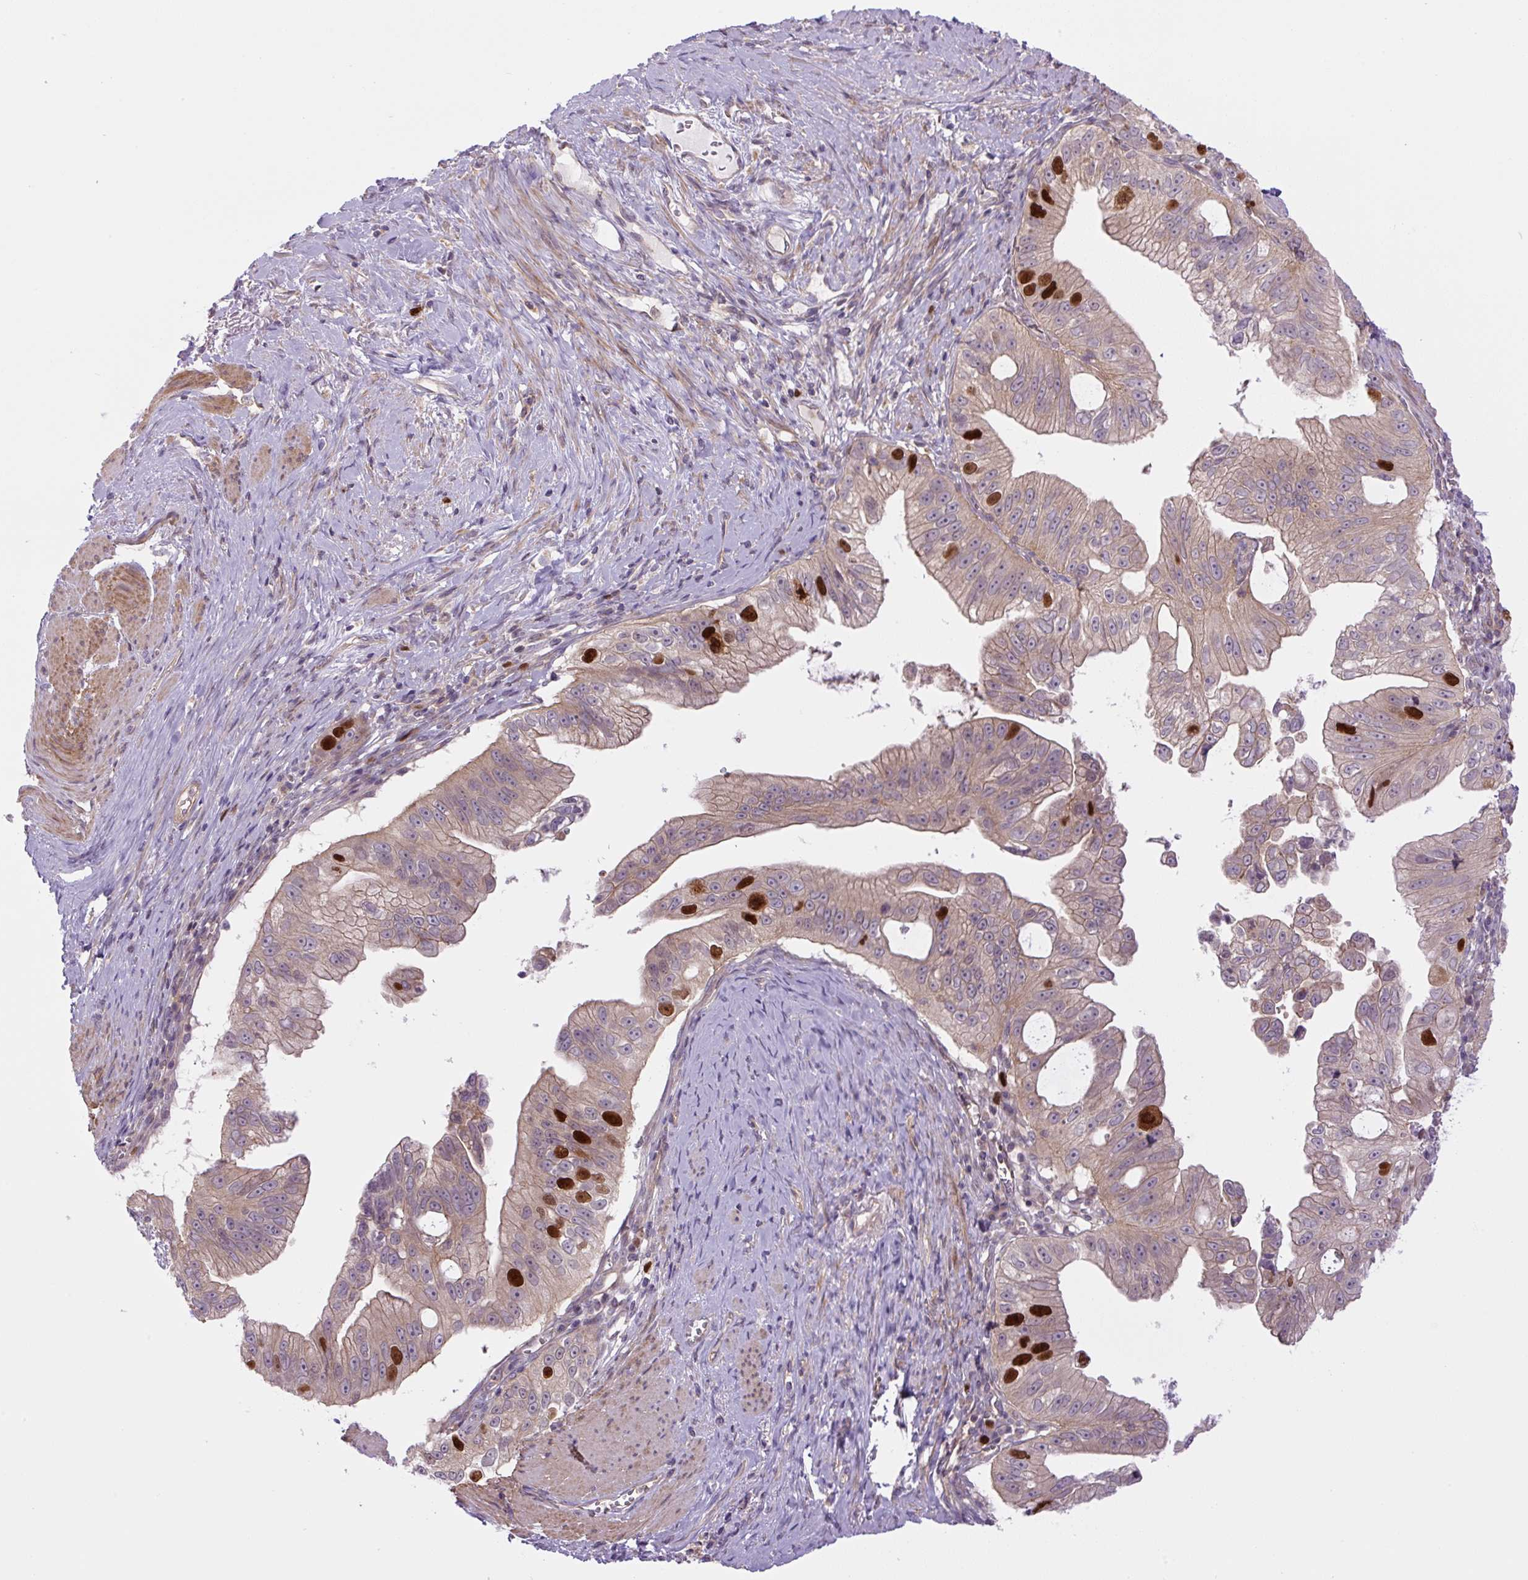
{"staining": {"intensity": "strong", "quantity": "<25%", "location": "nuclear"}, "tissue": "pancreatic cancer", "cell_type": "Tumor cells", "image_type": "cancer", "snomed": [{"axis": "morphology", "description": "Adenocarcinoma, NOS"}, {"axis": "topography", "description": "Pancreas"}], "caption": "A brown stain highlights strong nuclear expression of a protein in pancreatic cancer tumor cells.", "gene": "KIFC1", "patient": {"sex": "male", "age": 70}}